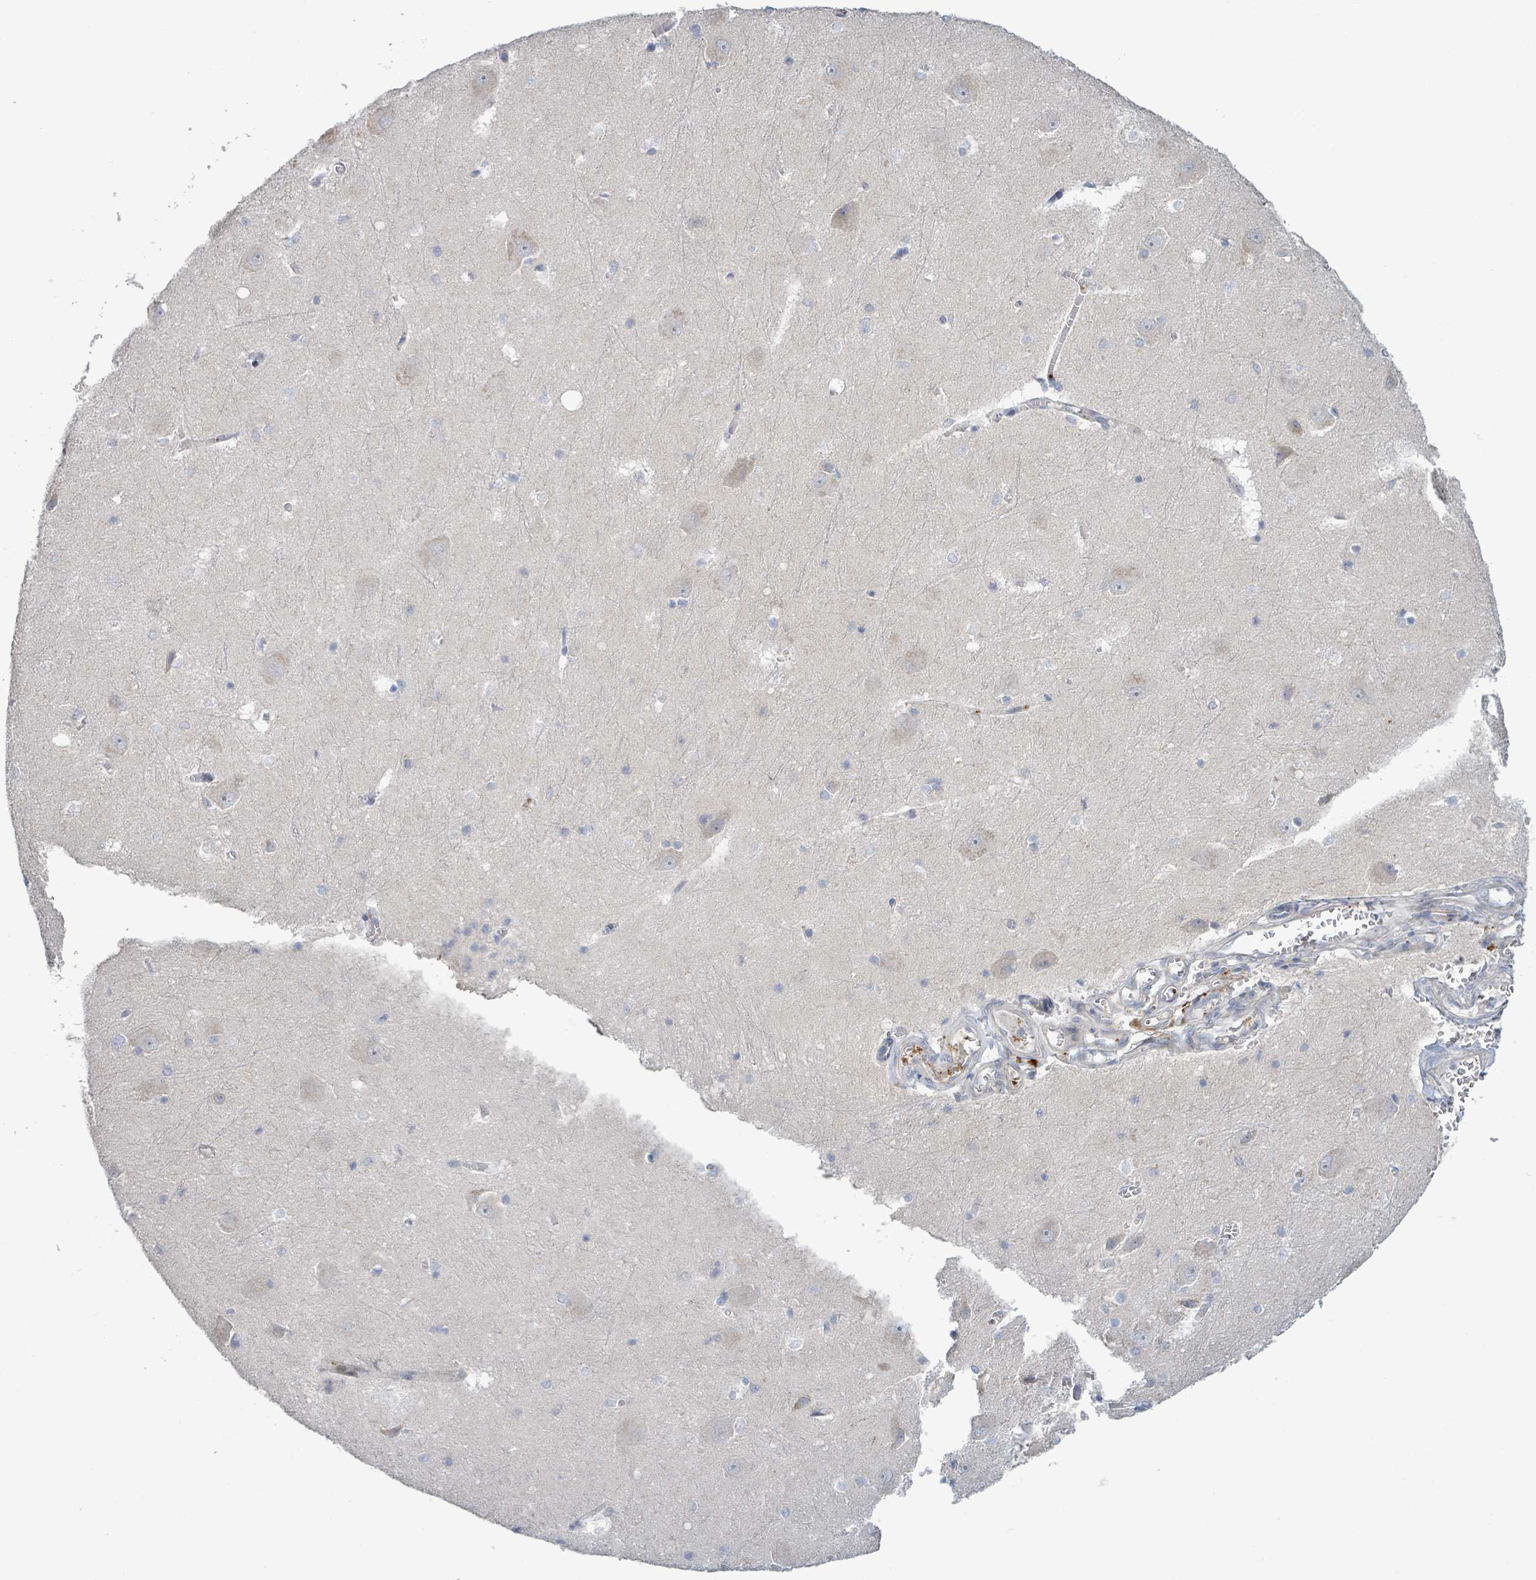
{"staining": {"intensity": "negative", "quantity": "none", "location": "none"}, "tissue": "hippocampus", "cell_type": "Glial cells", "image_type": "normal", "snomed": [{"axis": "morphology", "description": "Normal tissue, NOS"}, {"axis": "topography", "description": "Hippocampus"}], "caption": "There is no significant staining in glial cells of hippocampus.", "gene": "LILRA4", "patient": {"sex": "female", "age": 64}}